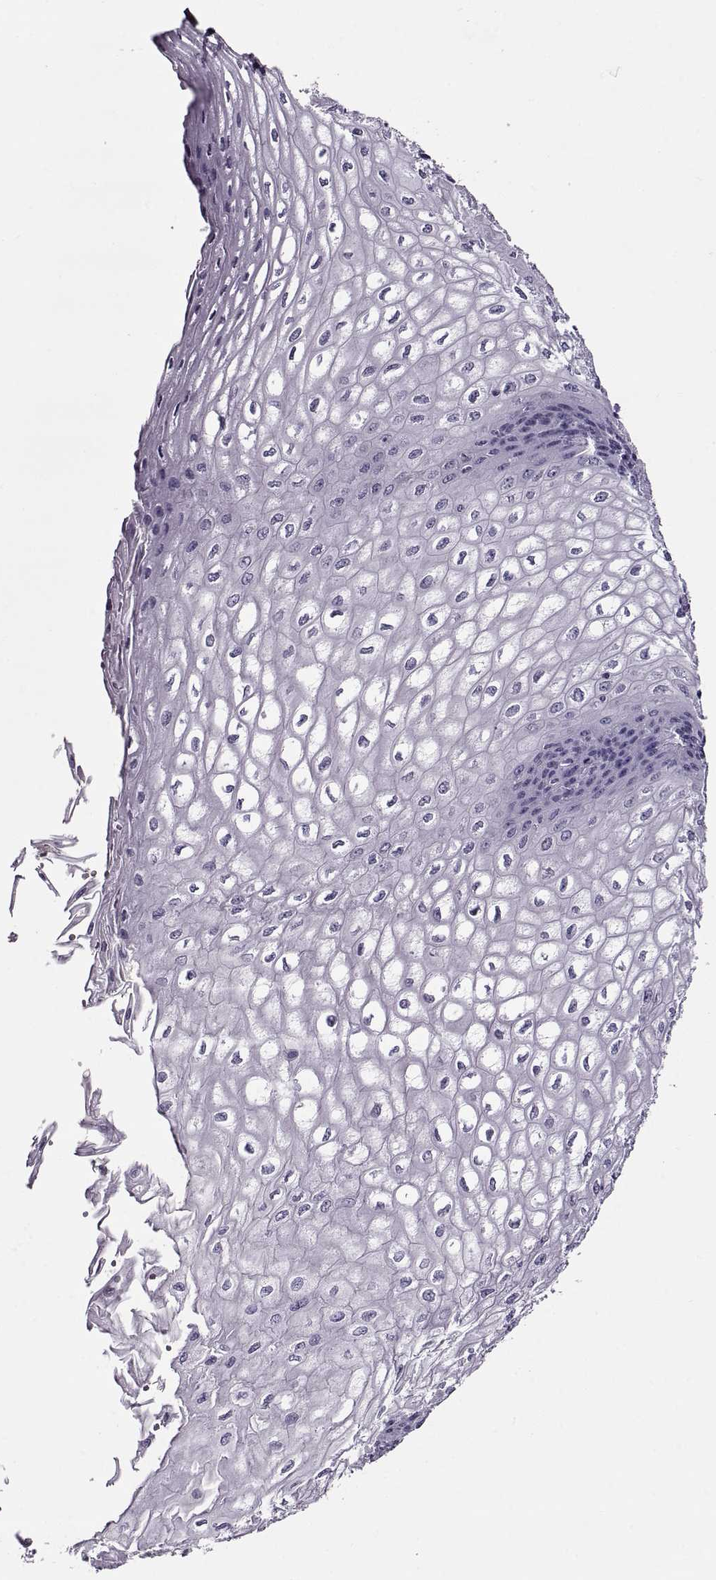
{"staining": {"intensity": "negative", "quantity": "none", "location": "none"}, "tissue": "esophagus", "cell_type": "Squamous epithelial cells", "image_type": "normal", "snomed": [{"axis": "morphology", "description": "Normal tissue, NOS"}, {"axis": "topography", "description": "Esophagus"}], "caption": "Image shows no significant protein expression in squamous epithelial cells of unremarkable esophagus.", "gene": "GAGE10", "patient": {"sex": "male", "age": 58}}